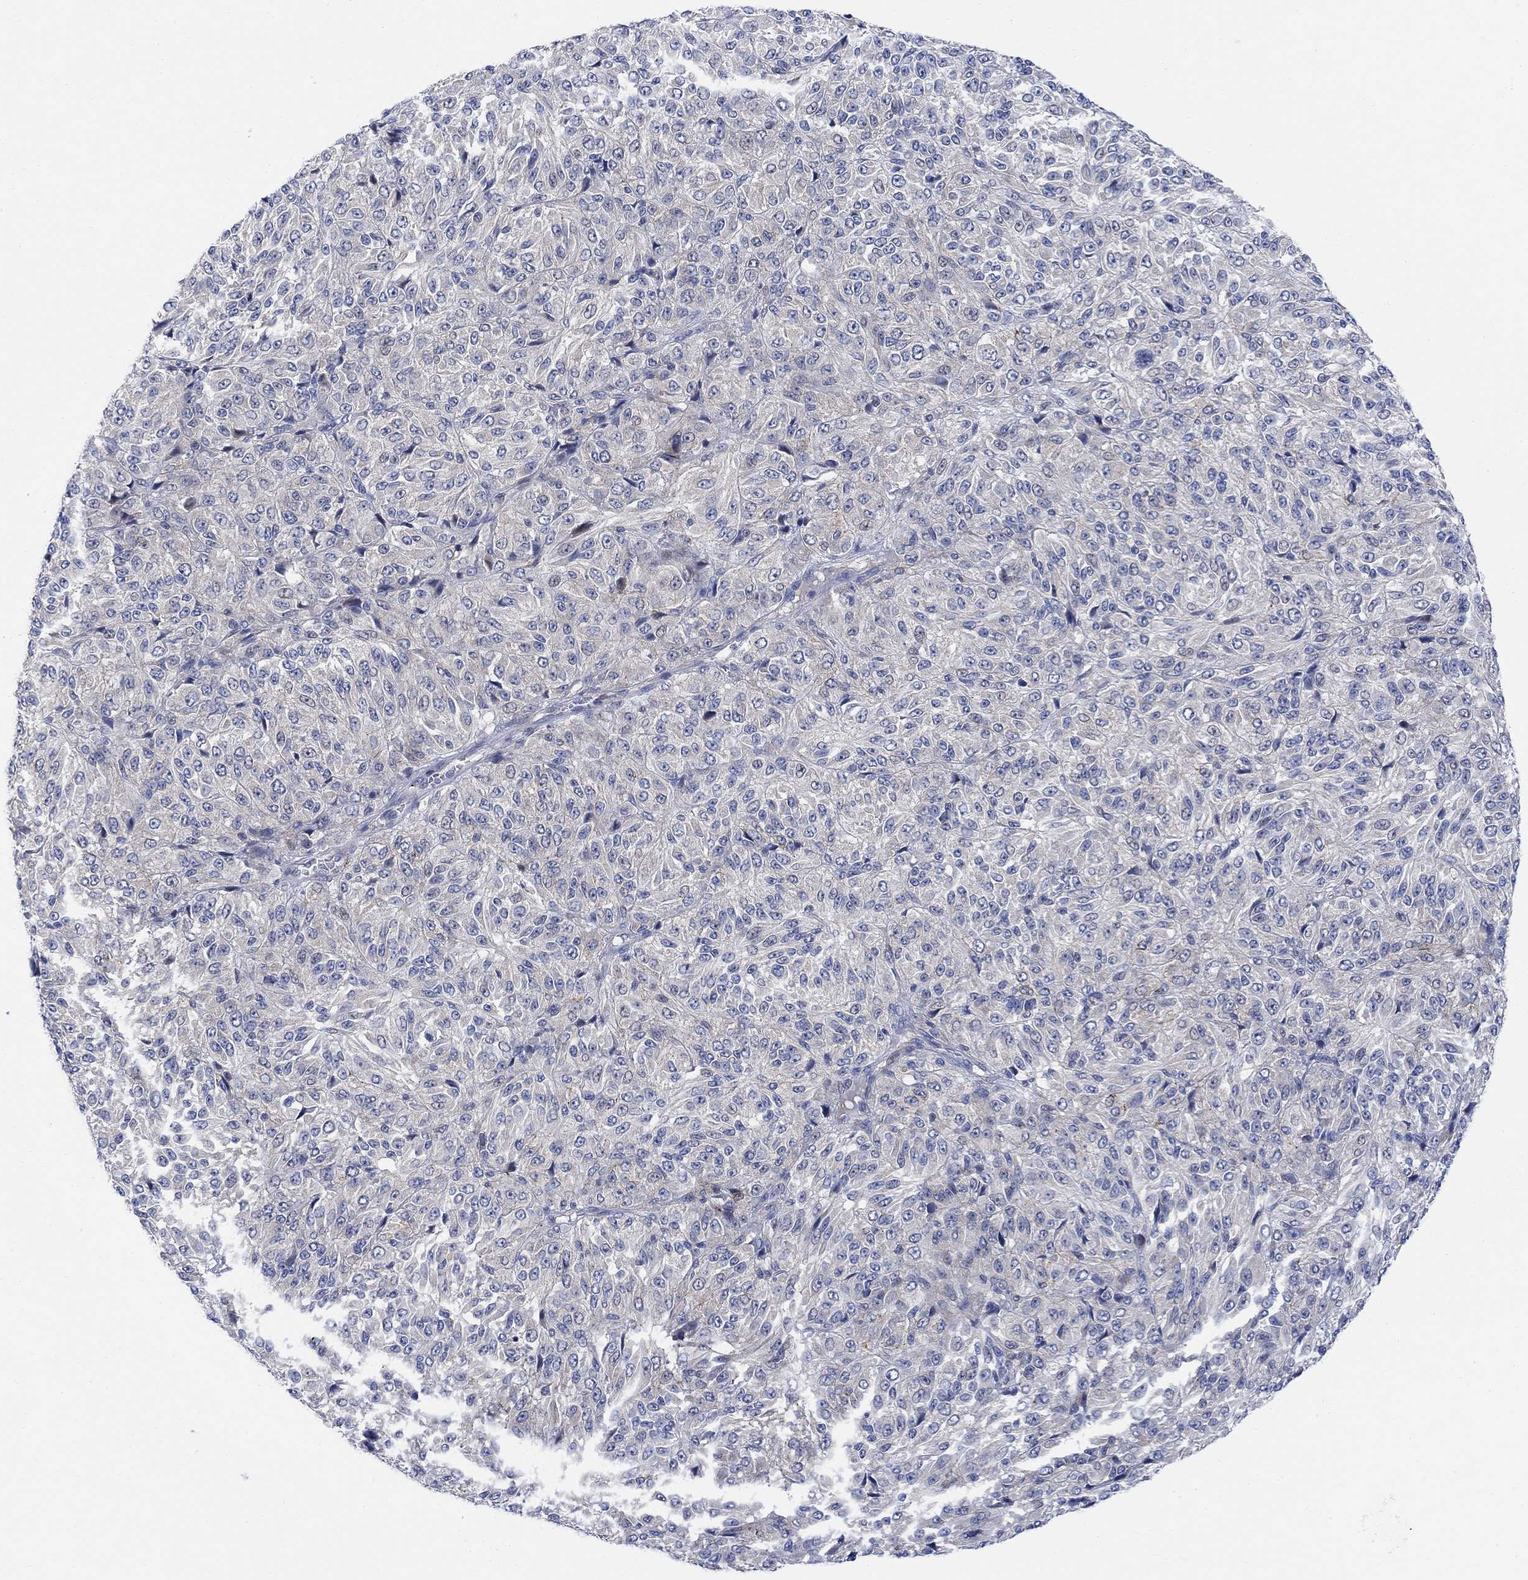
{"staining": {"intensity": "negative", "quantity": "none", "location": "none"}, "tissue": "melanoma", "cell_type": "Tumor cells", "image_type": "cancer", "snomed": [{"axis": "morphology", "description": "Malignant melanoma, Metastatic site"}, {"axis": "topography", "description": "Brain"}], "caption": "IHC of human malignant melanoma (metastatic site) displays no staining in tumor cells. Nuclei are stained in blue.", "gene": "ARSK", "patient": {"sex": "female", "age": 56}}